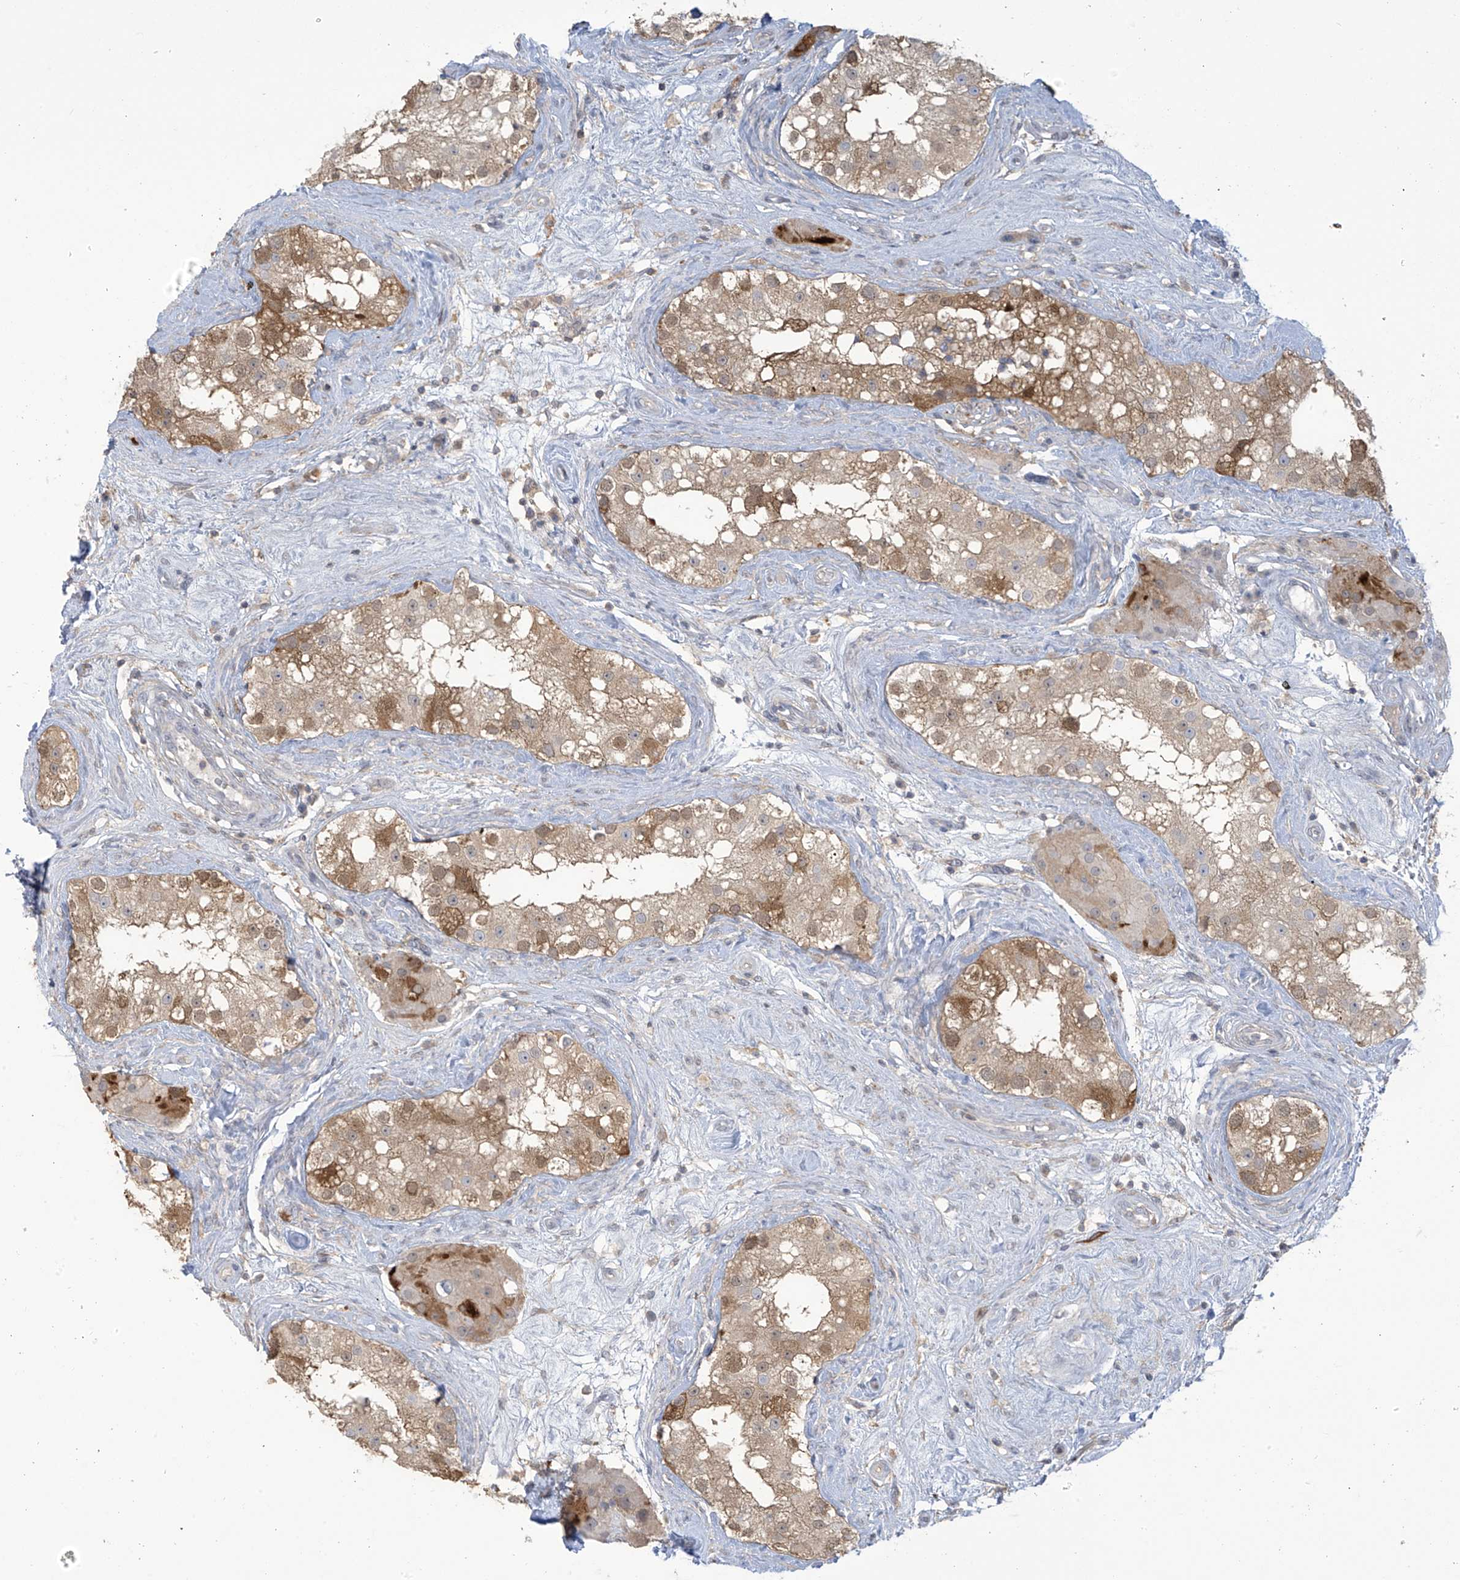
{"staining": {"intensity": "moderate", "quantity": "<25%", "location": "cytoplasmic/membranous,nuclear"}, "tissue": "testis", "cell_type": "Cells in seminiferous ducts", "image_type": "normal", "snomed": [{"axis": "morphology", "description": "Normal tissue, NOS"}, {"axis": "topography", "description": "Testis"}], "caption": "A brown stain labels moderate cytoplasmic/membranous,nuclear positivity of a protein in cells in seminiferous ducts of unremarkable human testis. The staining was performed using DAB (3,3'-diaminobenzidine), with brown indicating positive protein expression. Nuclei are stained blue with hematoxylin.", "gene": "TAGAP", "patient": {"sex": "male", "age": 84}}